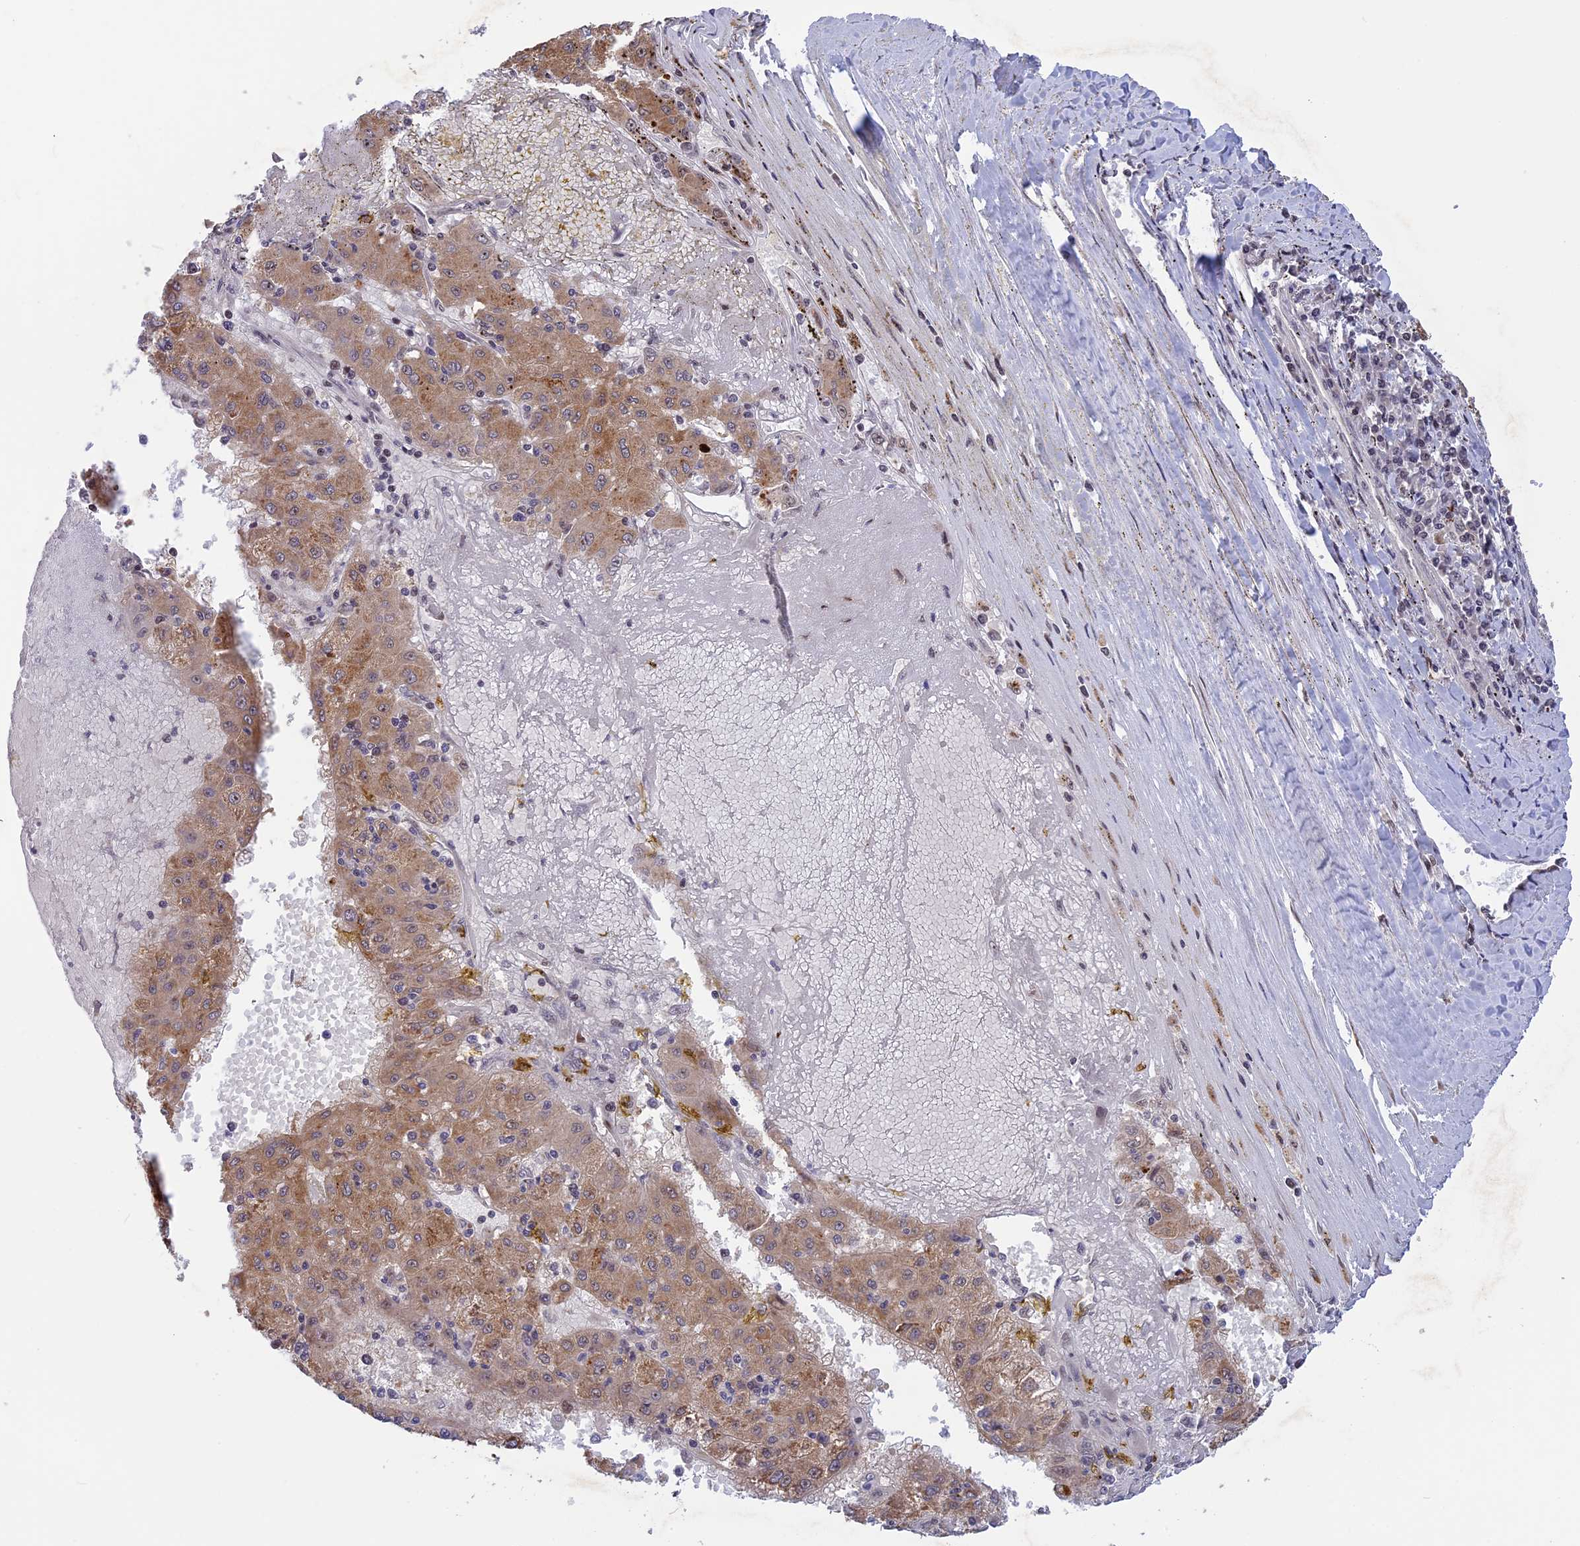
{"staining": {"intensity": "moderate", "quantity": ">75%", "location": "cytoplasmic/membranous"}, "tissue": "liver cancer", "cell_type": "Tumor cells", "image_type": "cancer", "snomed": [{"axis": "morphology", "description": "Carcinoma, Hepatocellular, NOS"}, {"axis": "topography", "description": "Liver"}], "caption": "Liver cancer (hepatocellular carcinoma) stained with IHC reveals moderate cytoplasmic/membranous staining in about >75% of tumor cells. (Brightfield microscopy of DAB IHC at high magnification).", "gene": "POLR2C", "patient": {"sex": "male", "age": 72}}